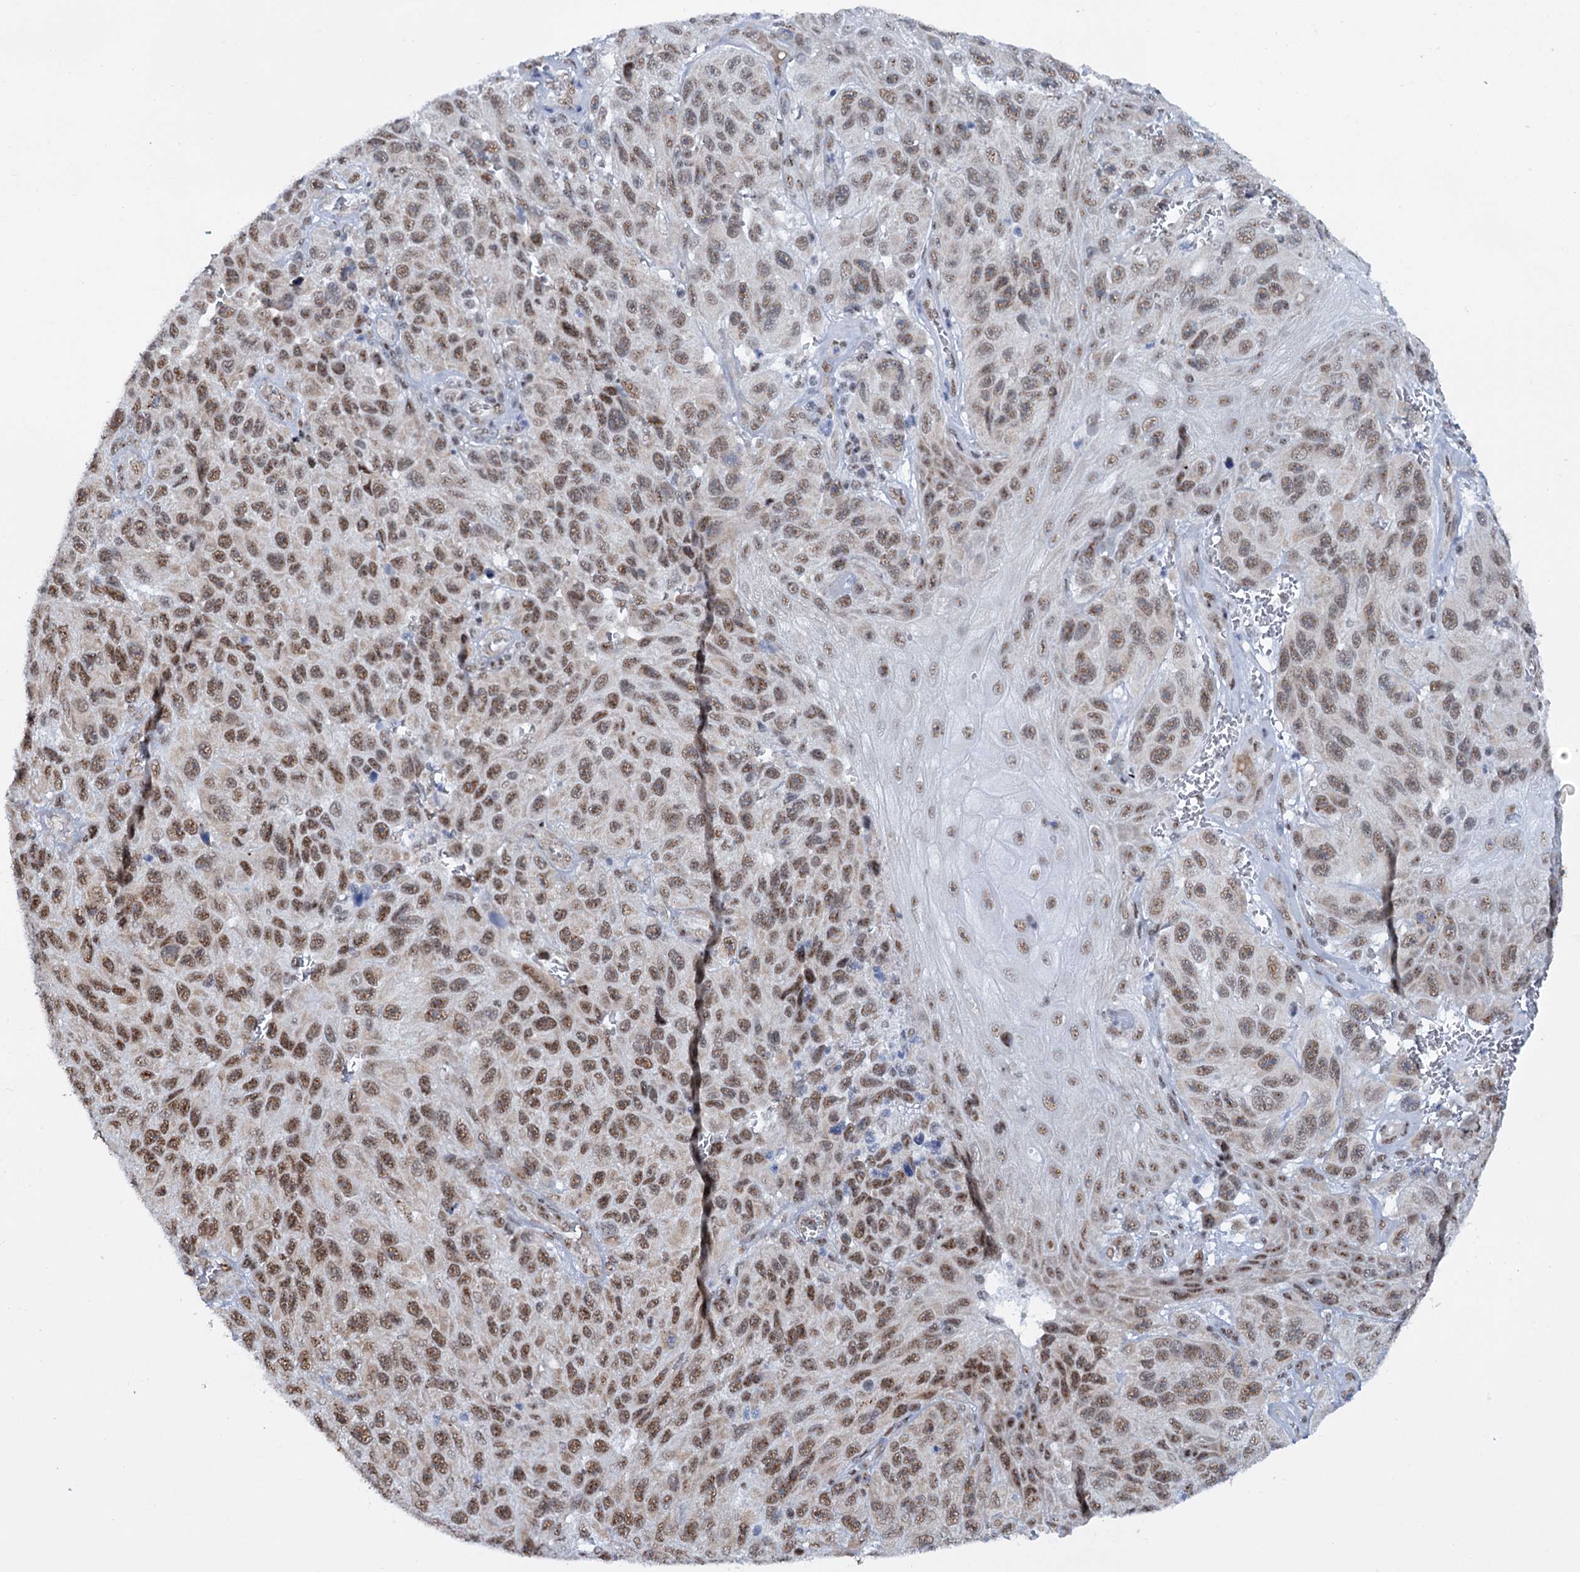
{"staining": {"intensity": "moderate", "quantity": ">75%", "location": "nuclear"}, "tissue": "melanoma", "cell_type": "Tumor cells", "image_type": "cancer", "snomed": [{"axis": "morphology", "description": "Normal tissue, NOS"}, {"axis": "morphology", "description": "Malignant melanoma, NOS"}, {"axis": "topography", "description": "Skin"}], "caption": "The micrograph shows a brown stain indicating the presence of a protein in the nuclear of tumor cells in malignant melanoma.", "gene": "SREK1", "patient": {"sex": "female", "age": 96}}